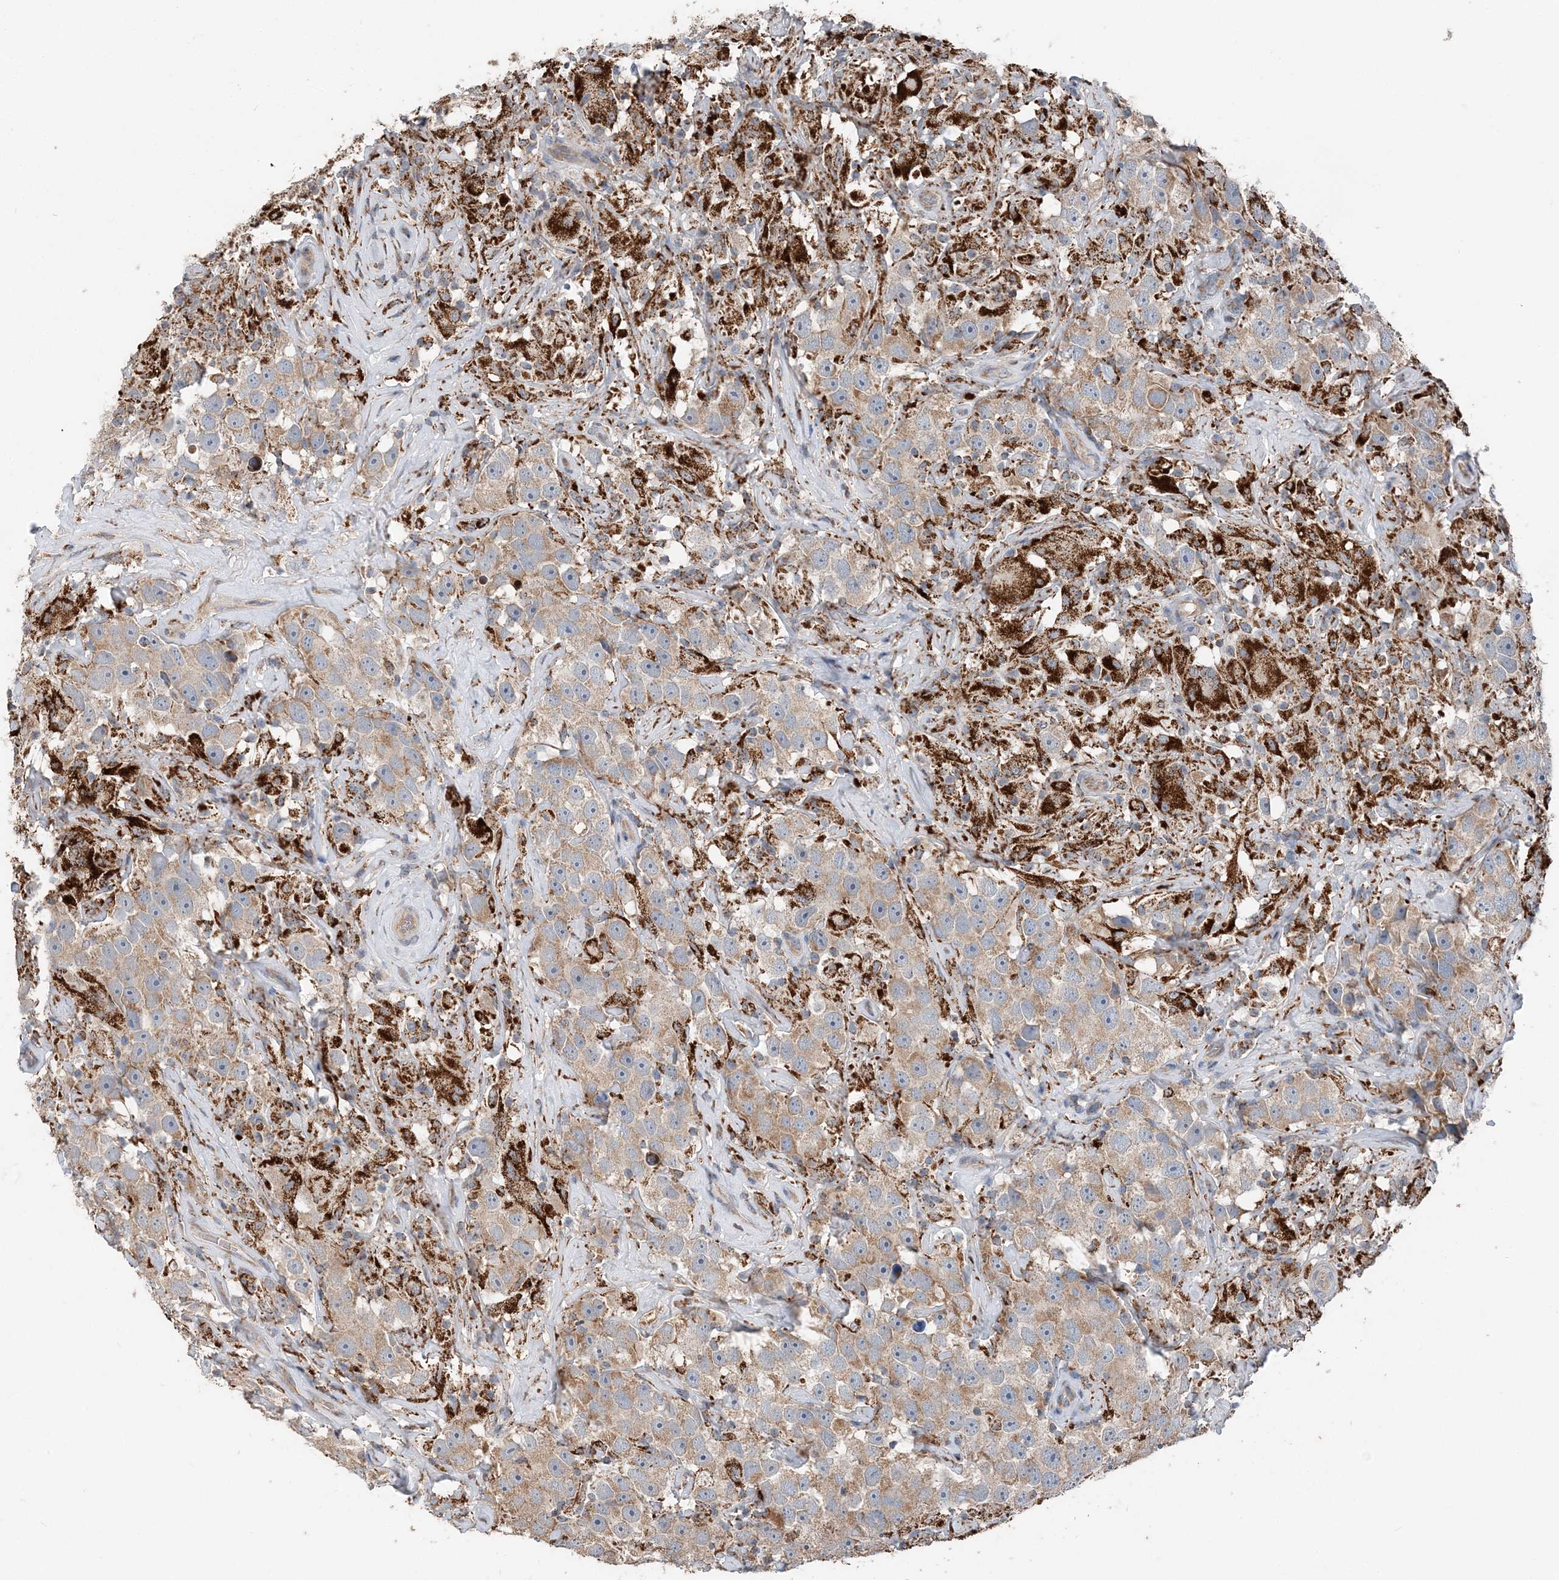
{"staining": {"intensity": "weak", "quantity": ">75%", "location": "cytoplasmic/membranous"}, "tissue": "testis cancer", "cell_type": "Tumor cells", "image_type": "cancer", "snomed": [{"axis": "morphology", "description": "Seminoma, NOS"}, {"axis": "topography", "description": "Testis"}], "caption": "There is low levels of weak cytoplasmic/membranous positivity in tumor cells of testis cancer (seminoma), as demonstrated by immunohistochemical staining (brown color).", "gene": "SPRY2", "patient": {"sex": "male", "age": 49}}